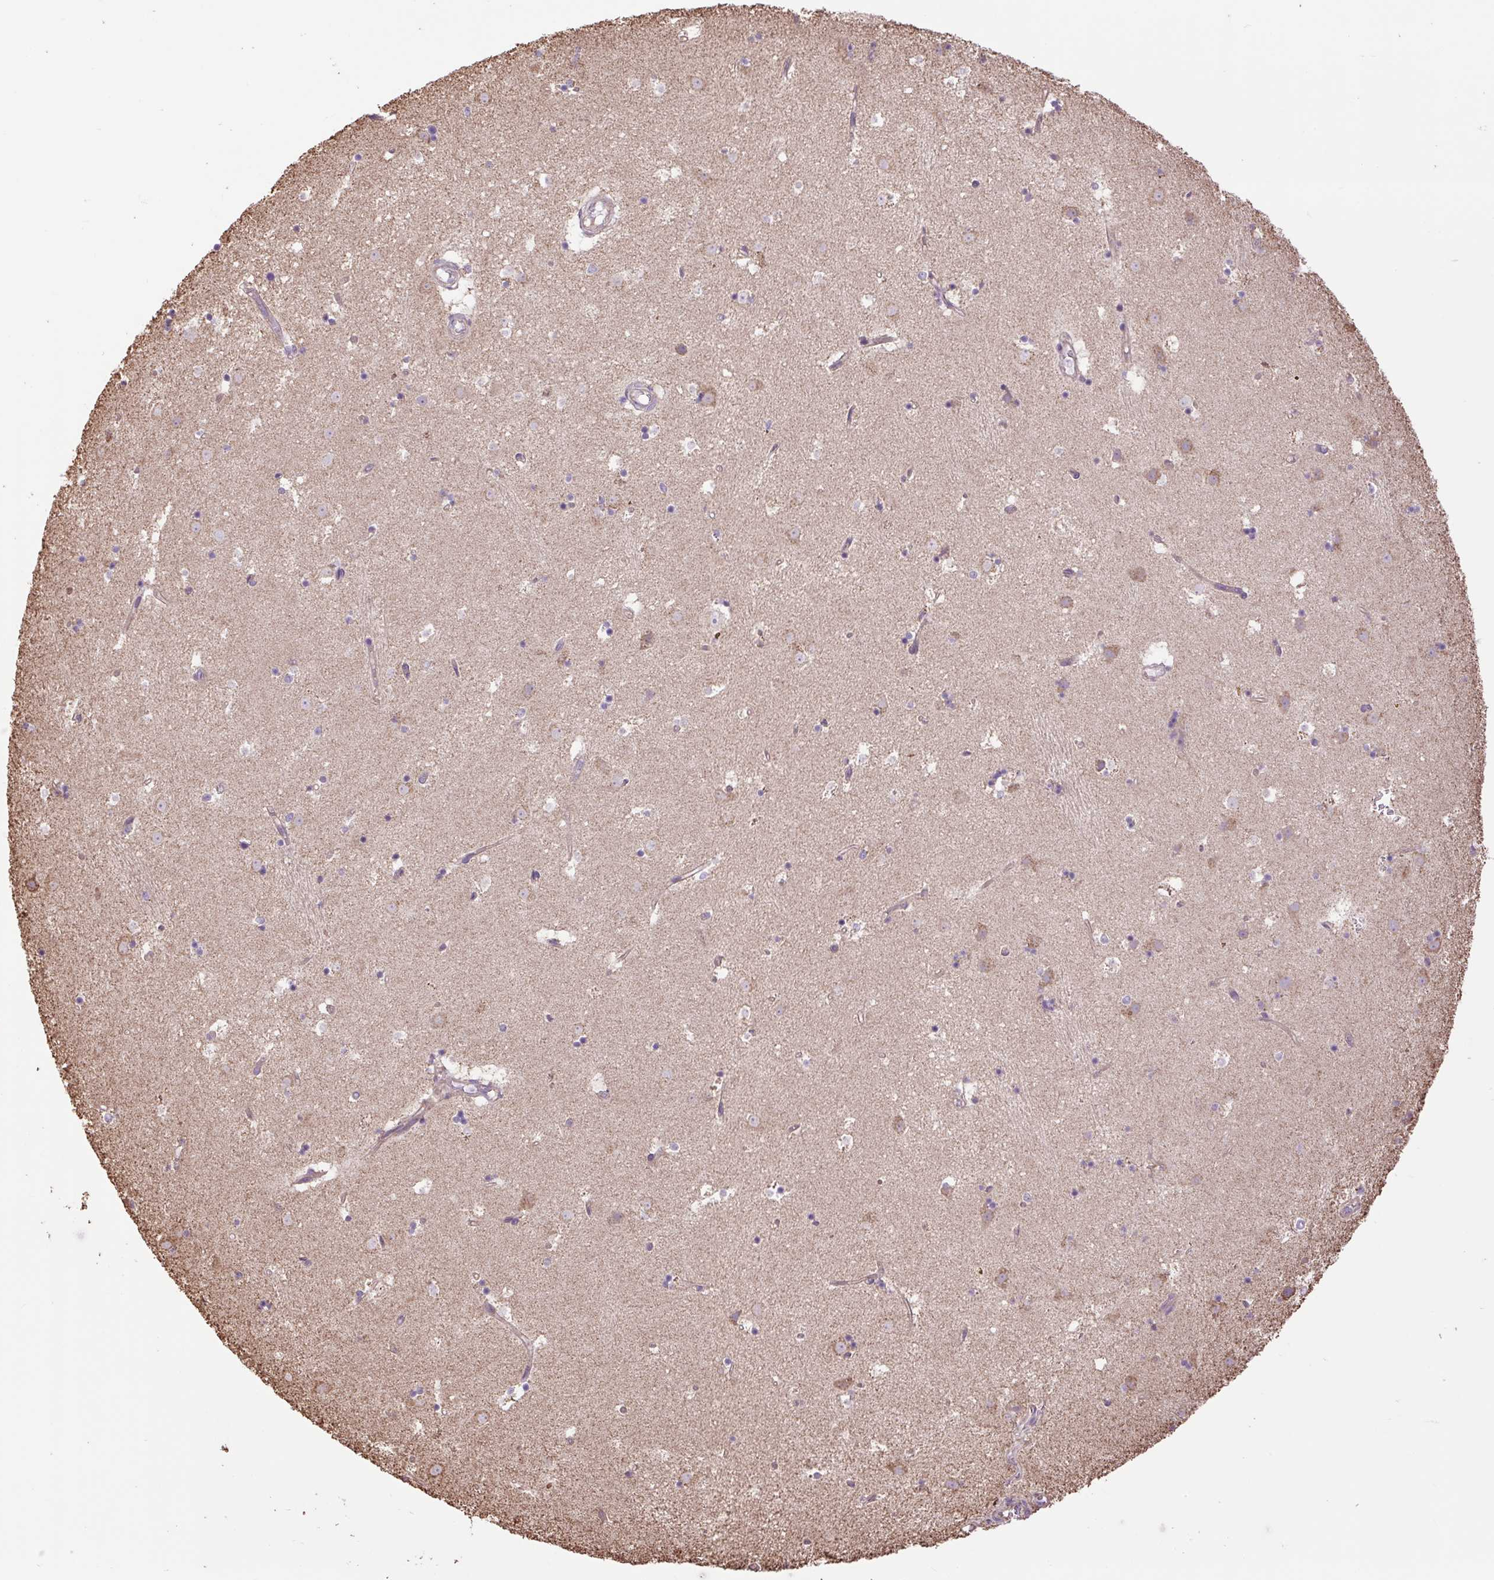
{"staining": {"intensity": "negative", "quantity": "none", "location": "none"}, "tissue": "caudate", "cell_type": "Glial cells", "image_type": "normal", "snomed": [{"axis": "morphology", "description": "Normal tissue, NOS"}, {"axis": "topography", "description": "Lateral ventricle wall"}], "caption": "An immunohistochemistry image of normal caudate is shown. There is no staining in glial cells of caudate.", "gene": "PLCG1", "patient": {"sex": "male", "age": 58}}